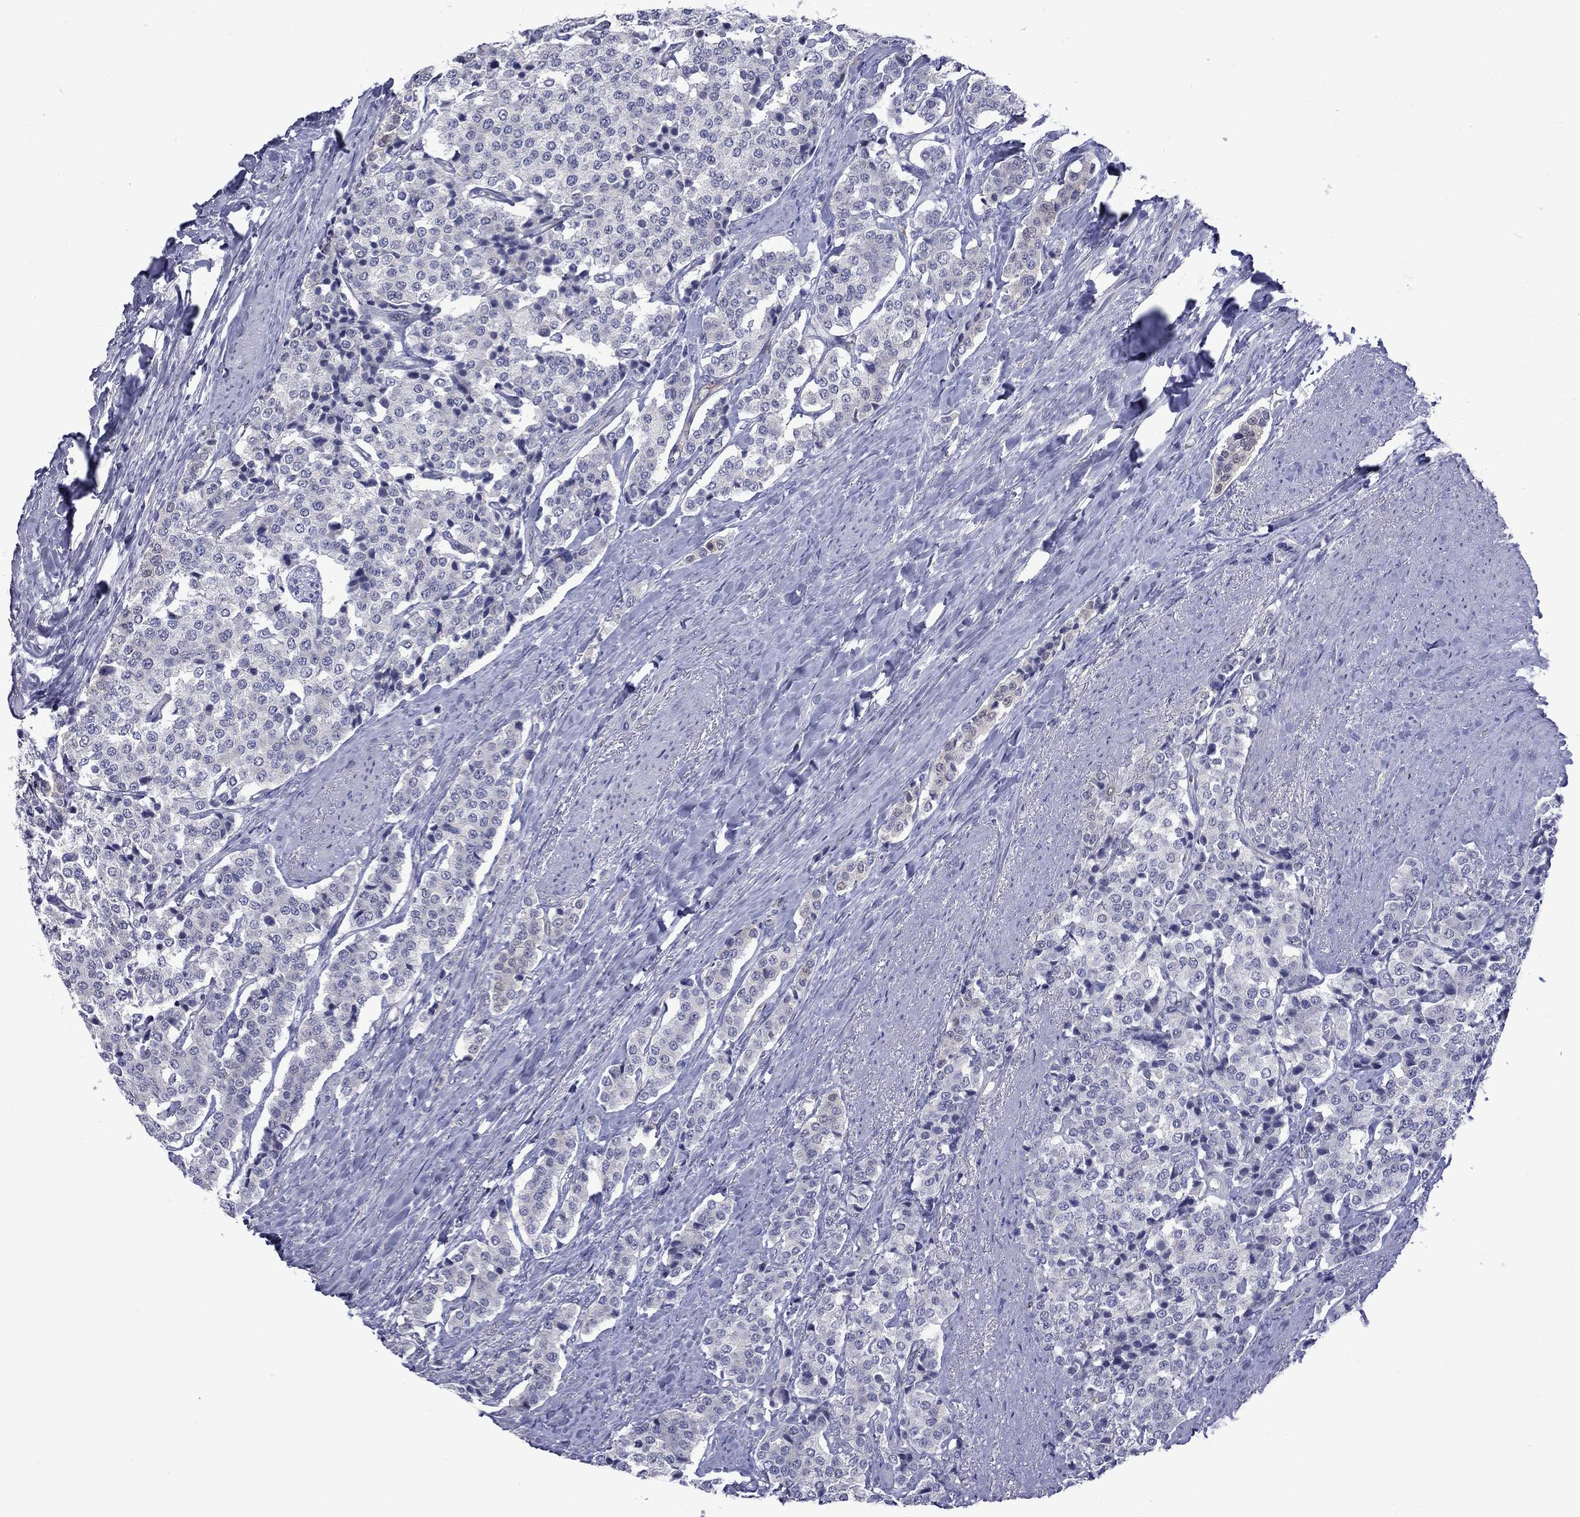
{"staining": {"intensity": "negative", "quantity": "none", "location": "none"}, "tissue": "carcinoid", "cell_type": "Tumor cells", "image_type": "cancer", "snomed": [{"axis": "morphology", "description": "Carcinoid, malignant, NOS"}, {"axis": "topography", "description": "Small intestine"}], "caption": "This is an immunohistochemistry micrograph of carcinoid (malignant). There is no staining in tumor cells.", "gene": "CTNNBIP1", "patient": {"sex": "female", "age": 58}}